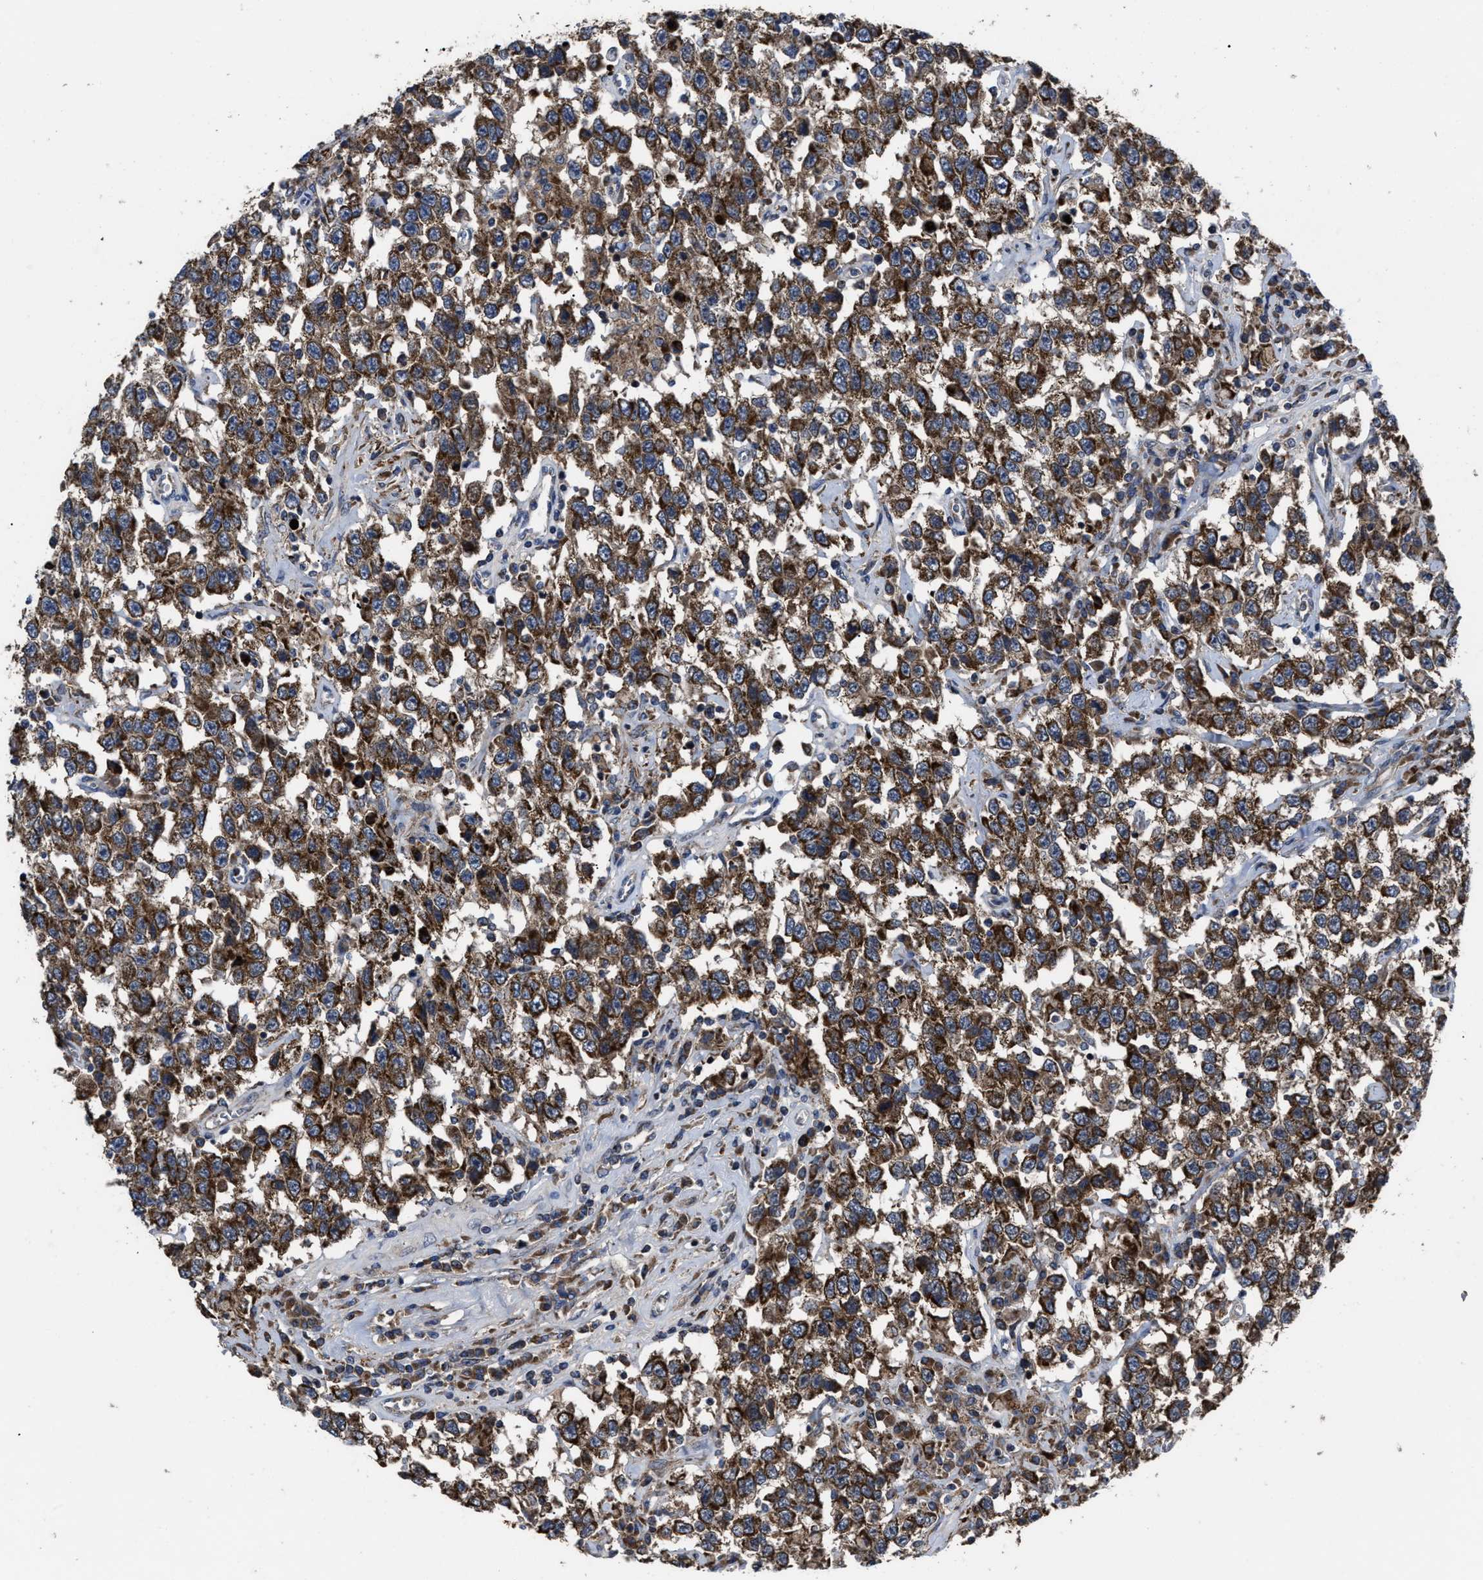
{"staining": {"intensity": "strong", "quantity": ">75%", "location": "cytoplasmic/membranous"}, "tissue": "testis cancer", "cell_type": "Tumor cells", "image_type": "cancer", "snomed": [{"axis": "morphology", "description": "Seminoma, NOS"}, {"axis": "topography", "description": "Testis"}], "caption": "Testis cancer stained for a protein (brown) reveals strong cytoplasmic/membranous positive positivity in about >75% of tumor cells.", "gene": "PASK", "patient": {"sex": "male", "age": 41}}